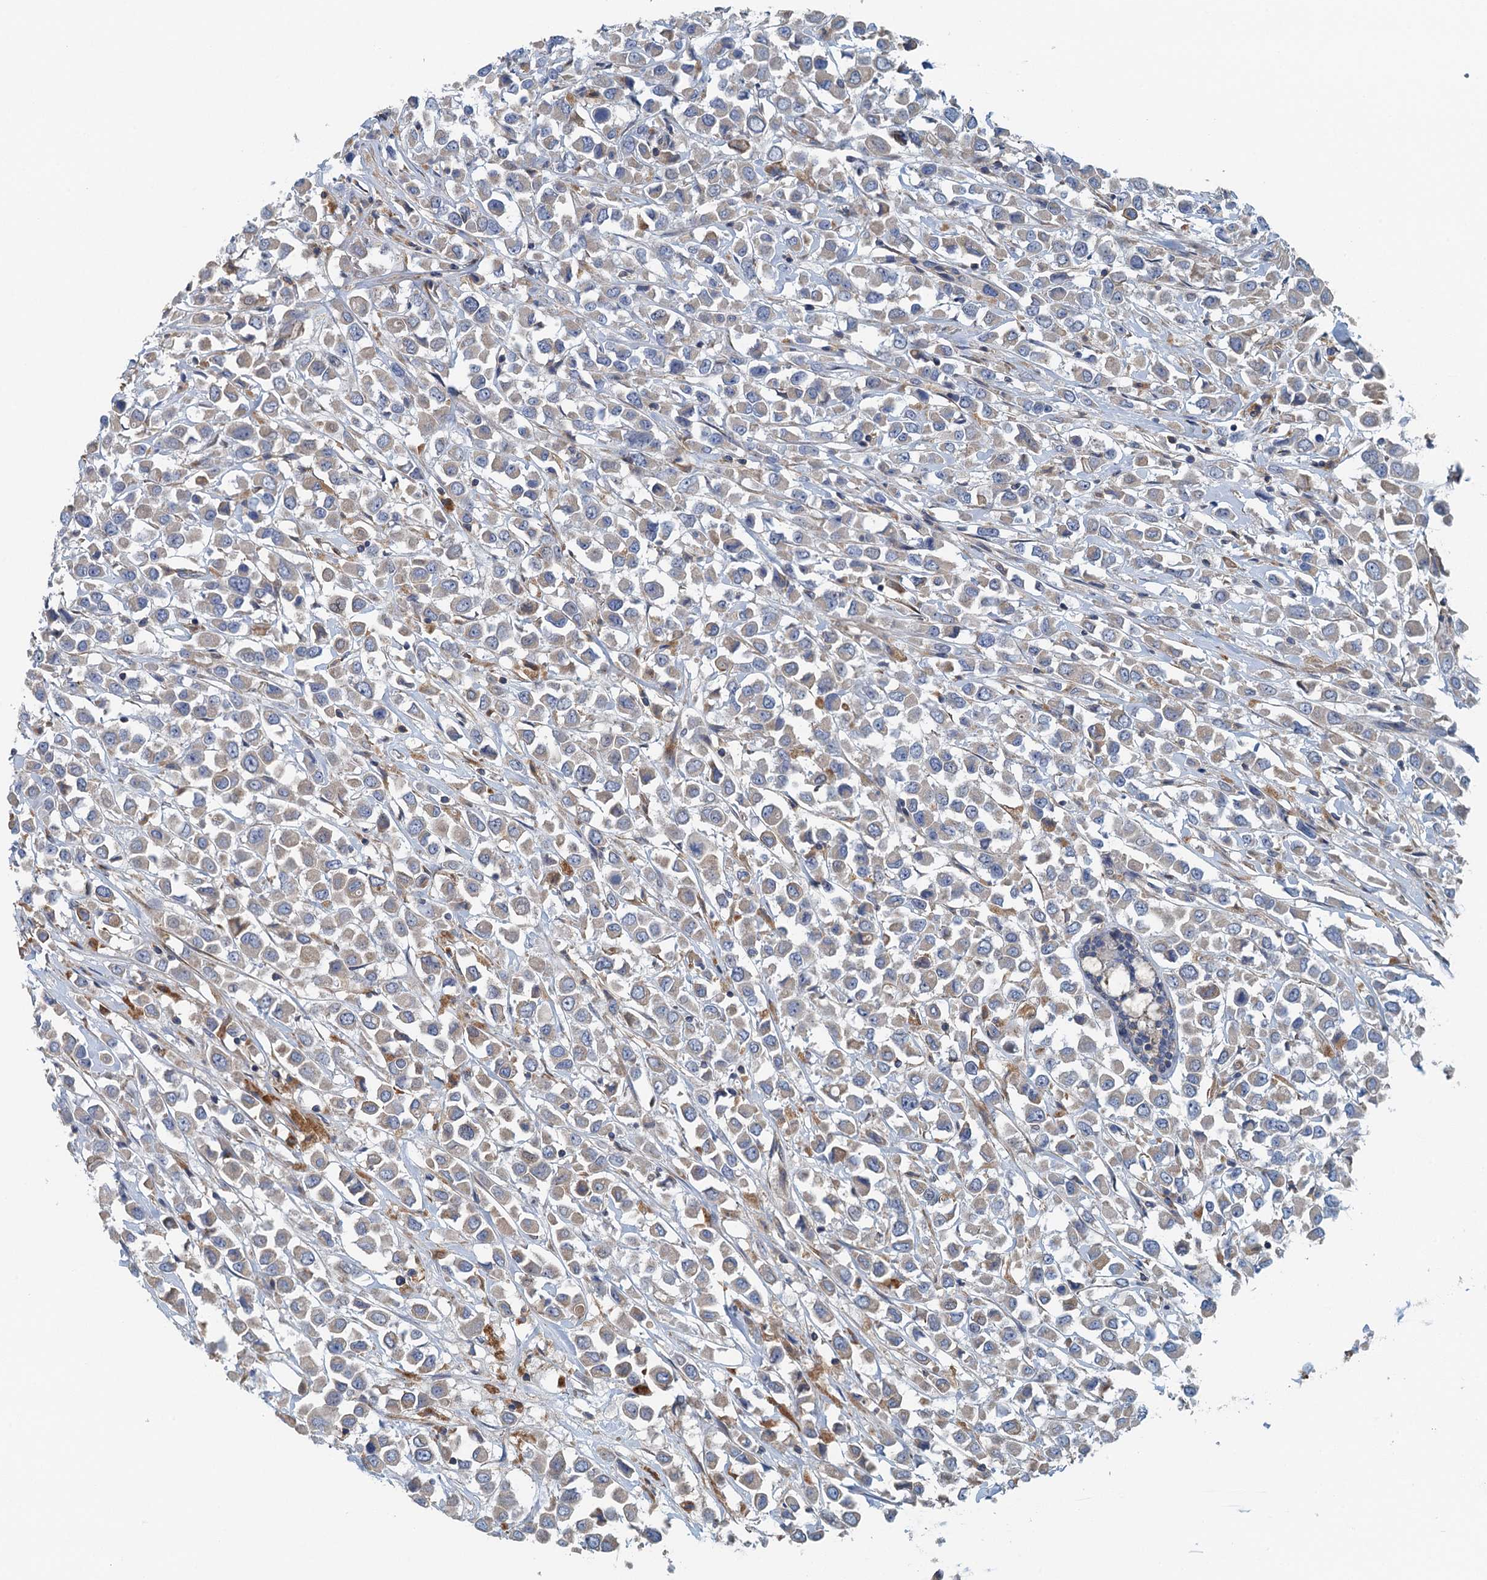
{"staining": {"intensity": "weak", "quantity": ">75%", "location": "cytoplasmic/membranous"}, "tissue": "breast cancer", "cell_type": "Tumor cells", "image_type": "cancer", "snomed": [{"axis": "morphology", "description": "Duct carcinoma"}, {"axis": "topography", "description": "Breast"}], "caption": "Protein positivity by immunohistochemistry displays weak cytoplasmic/membranous positivity in approximately >75% of tumor cells in breast cancer.", "gene": "PPP1R14D", "patient": {"sex": "female", "age": 61}}